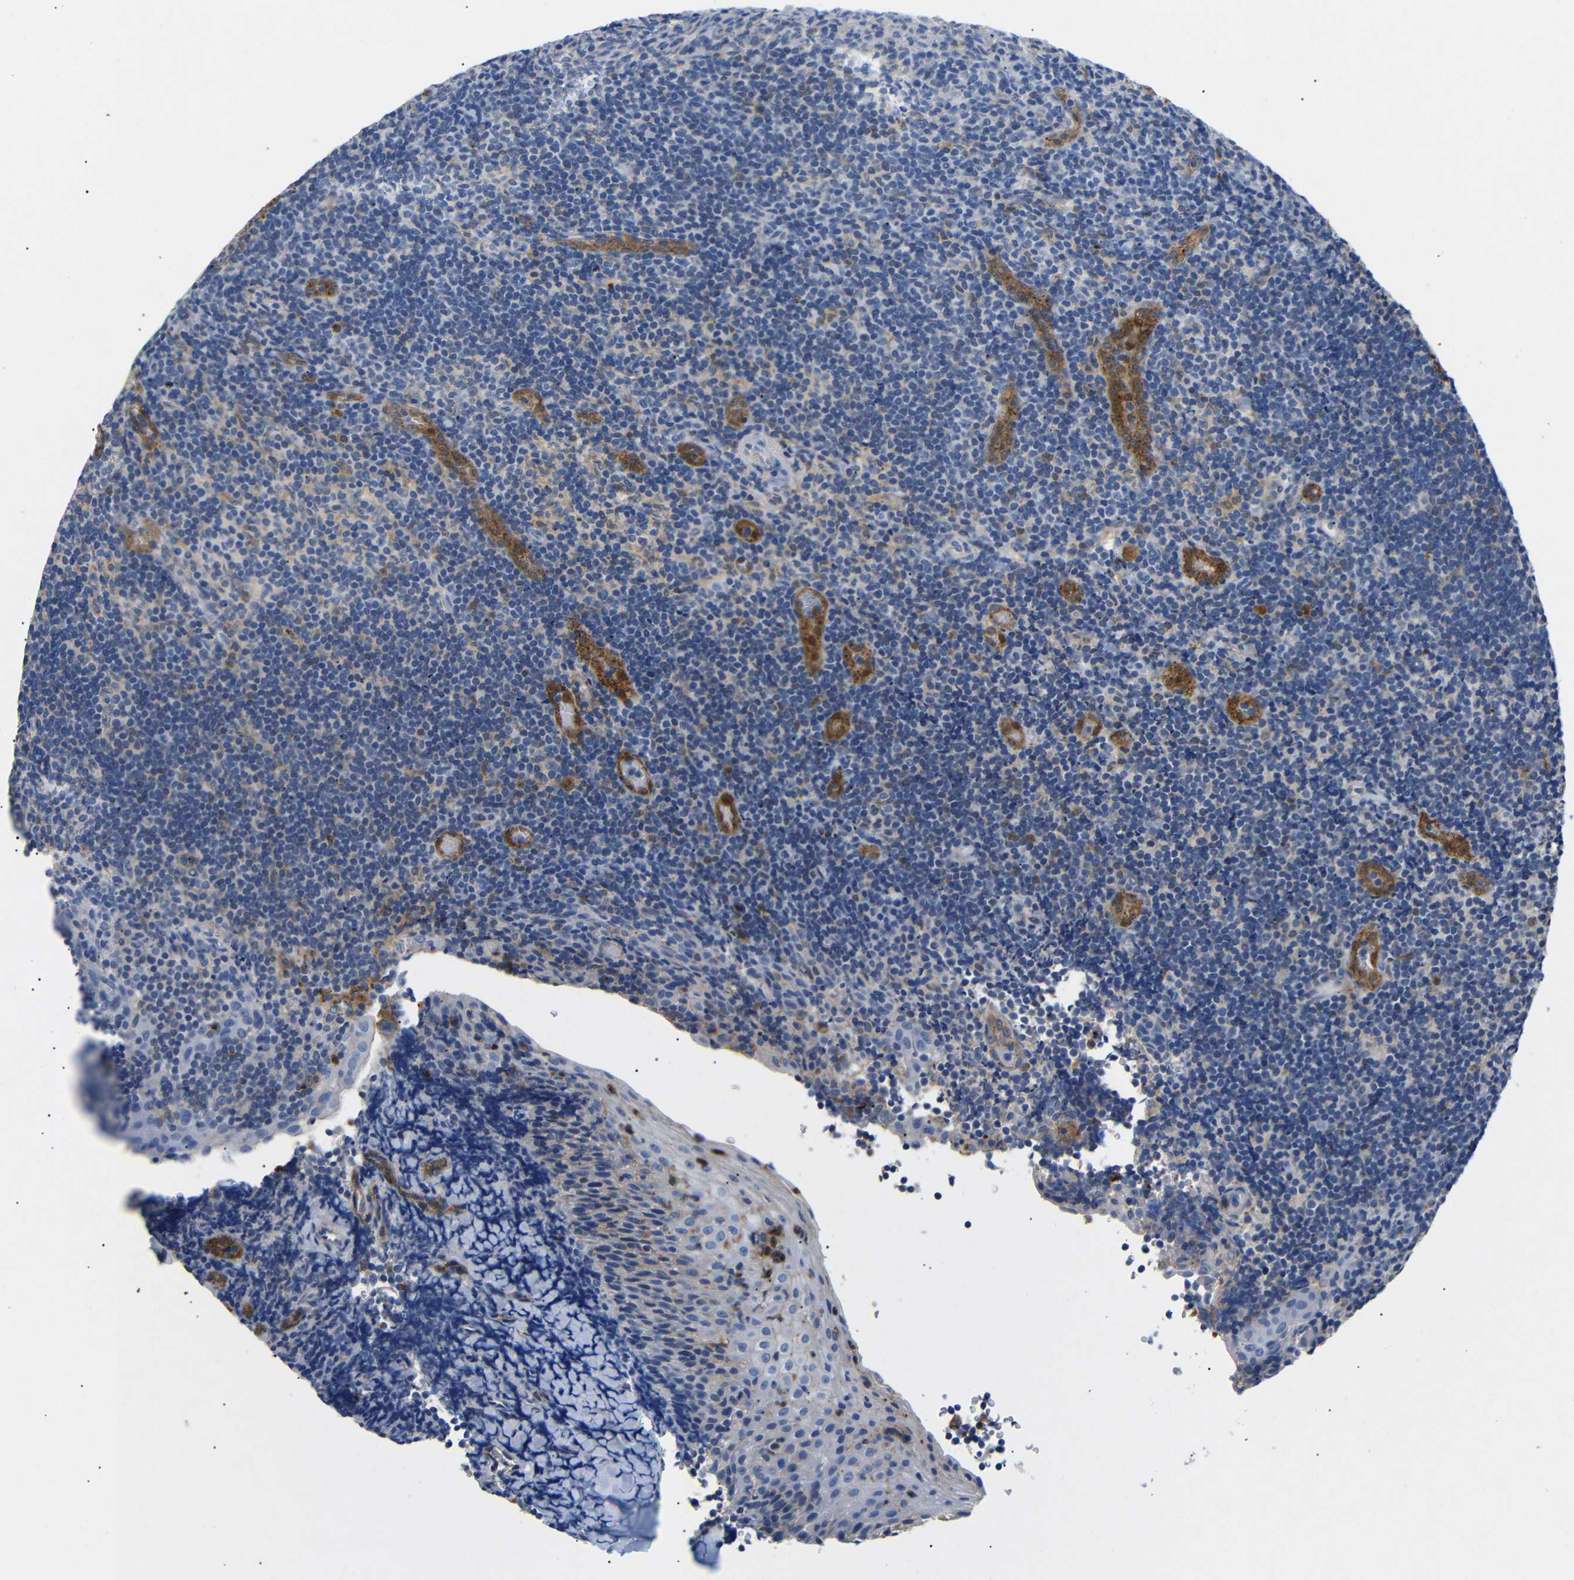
{"staining": {"intensity": "strong", "quantity": "25%-75%", "location": "cytoplasmic/membranous"}, "tissue": "tonsil", "cell_type": "Germinal center cells", "image_type": "normal", "snomed": [{"axis": "morphology", "description": "Normal tissue, NOS"}, {"axis": "topography", "description": "Tonsil"}], "caption": "About 25%-75% of germinal center cells in normal tonsil exhibit strong cytoplasmic/membranous protein expression as visualized by brown immunohistochemical staining.", "gene": "SDCBP", "patient": {"sex": "male", "age": 37}}